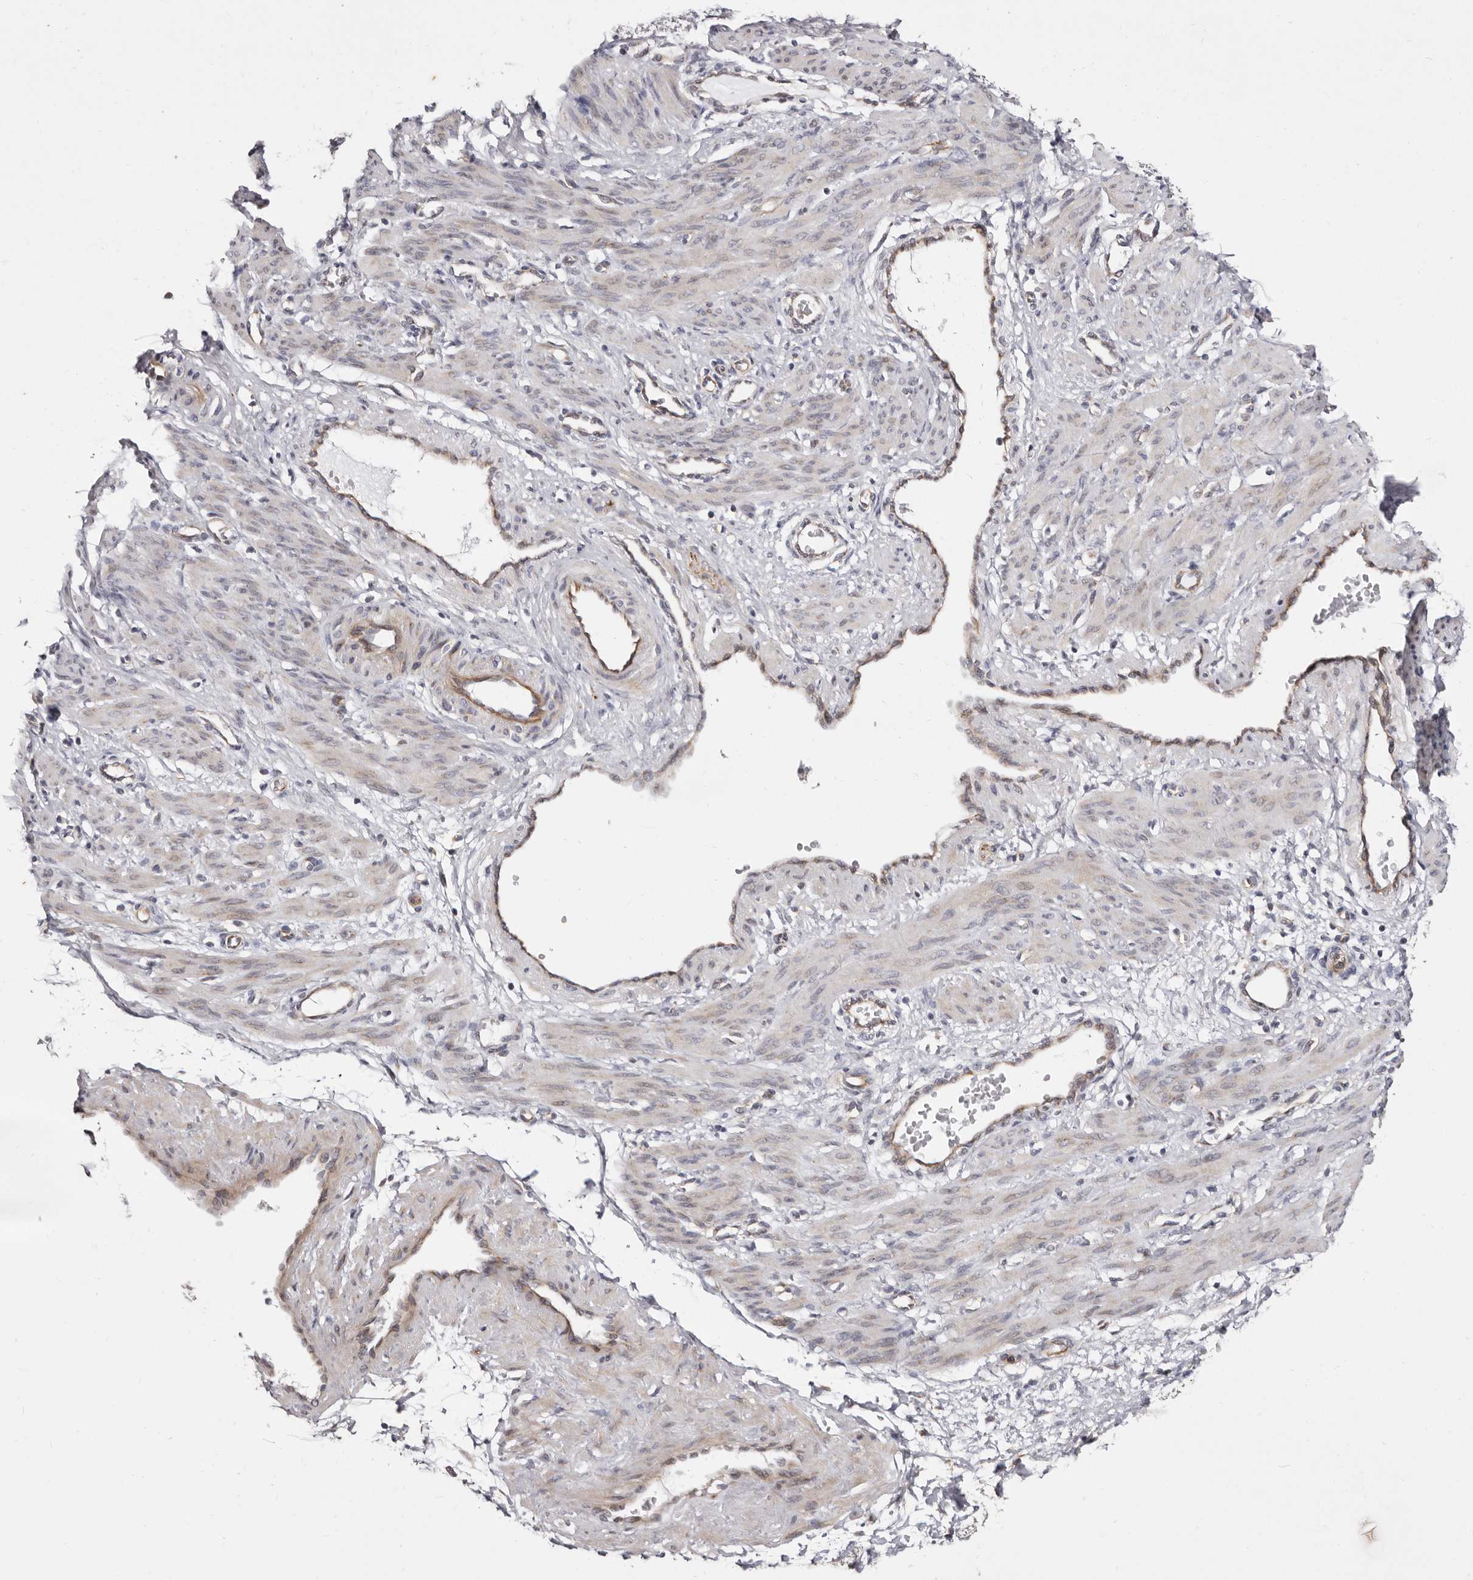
{"staining": {"intensity": "moderate", "quantity": "25%-75%", "location": "cytoplasmic/membranous"}, "tissue": "smooth muscle", "cell_type": "Smooth muscle cells", "image_type": "normal", "snomed": [{"axis": "morphology", "description": "Normal tissue, NOS"}, {"axis": "topography", "description": "Endometrium"}], "caption": "Protein expression analysis of unremarkable smooth muscle exhibits moderate cytoplasmic/membranous positivity in approximately 25%-75% of smooth muscle cells.", "gene": "TIMM17B", "patient": {"sex": "female", "age": 33}}